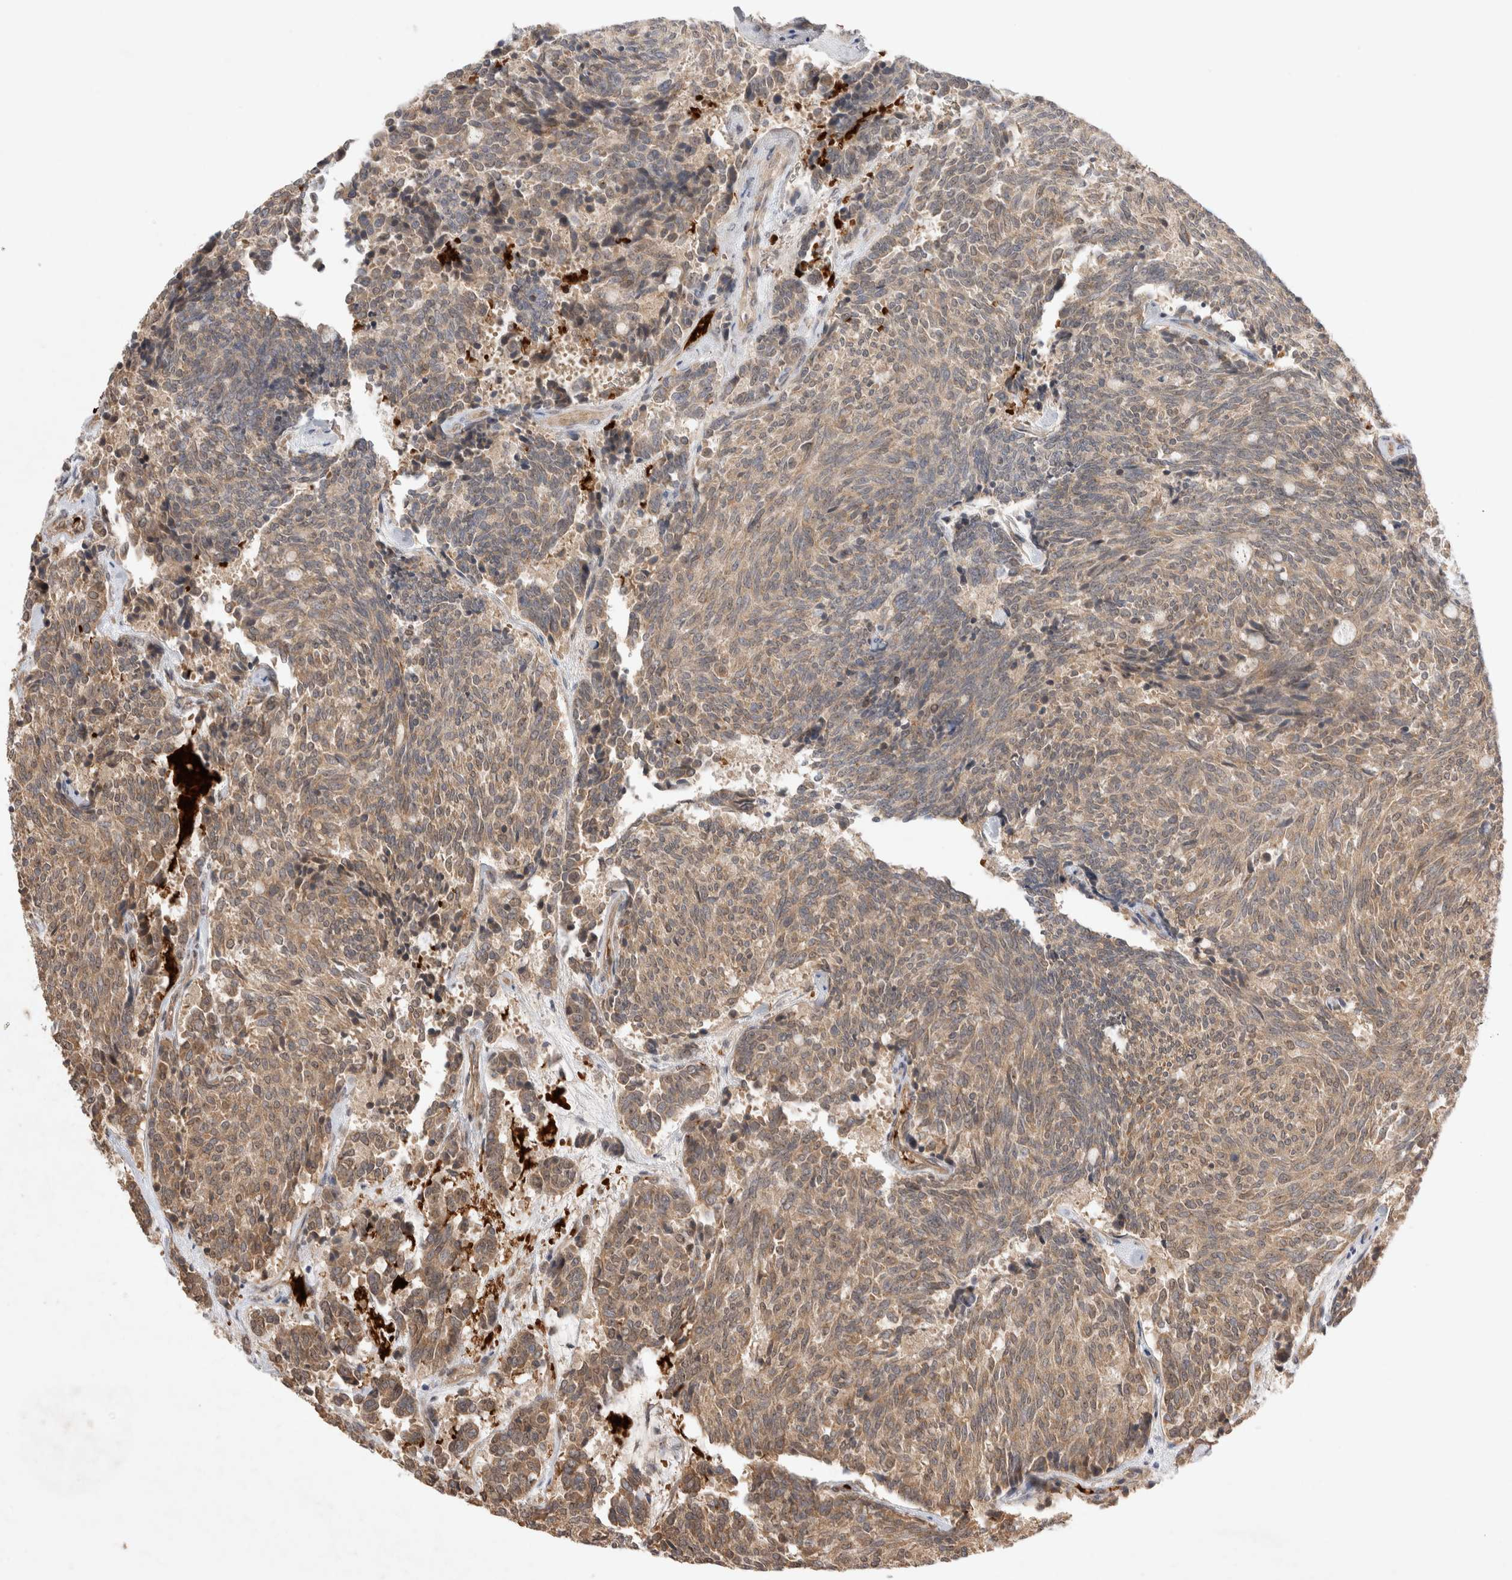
{"staining": {"intensity": "moderate", "quantity": ">75%", "location": "cytoplasmic/membranous"}, "tissue": "carcinoid", "cell_type": "Tumor cells", "image_type": "cancer", "snomed": [{"axis": "morphology", "description": "Carcinoid, malignant, NOS"}, {"axis": "topography", "description": "Pancreas"}], "caption": "Carcinoid (malignant) tissue shows moderate cytoplasmic/membranous staining in about >75% of tumor cells, visualized by immunohistochemistry.", "gene": "FAM221A", "patient": {"sex": "female", "age": 54}}